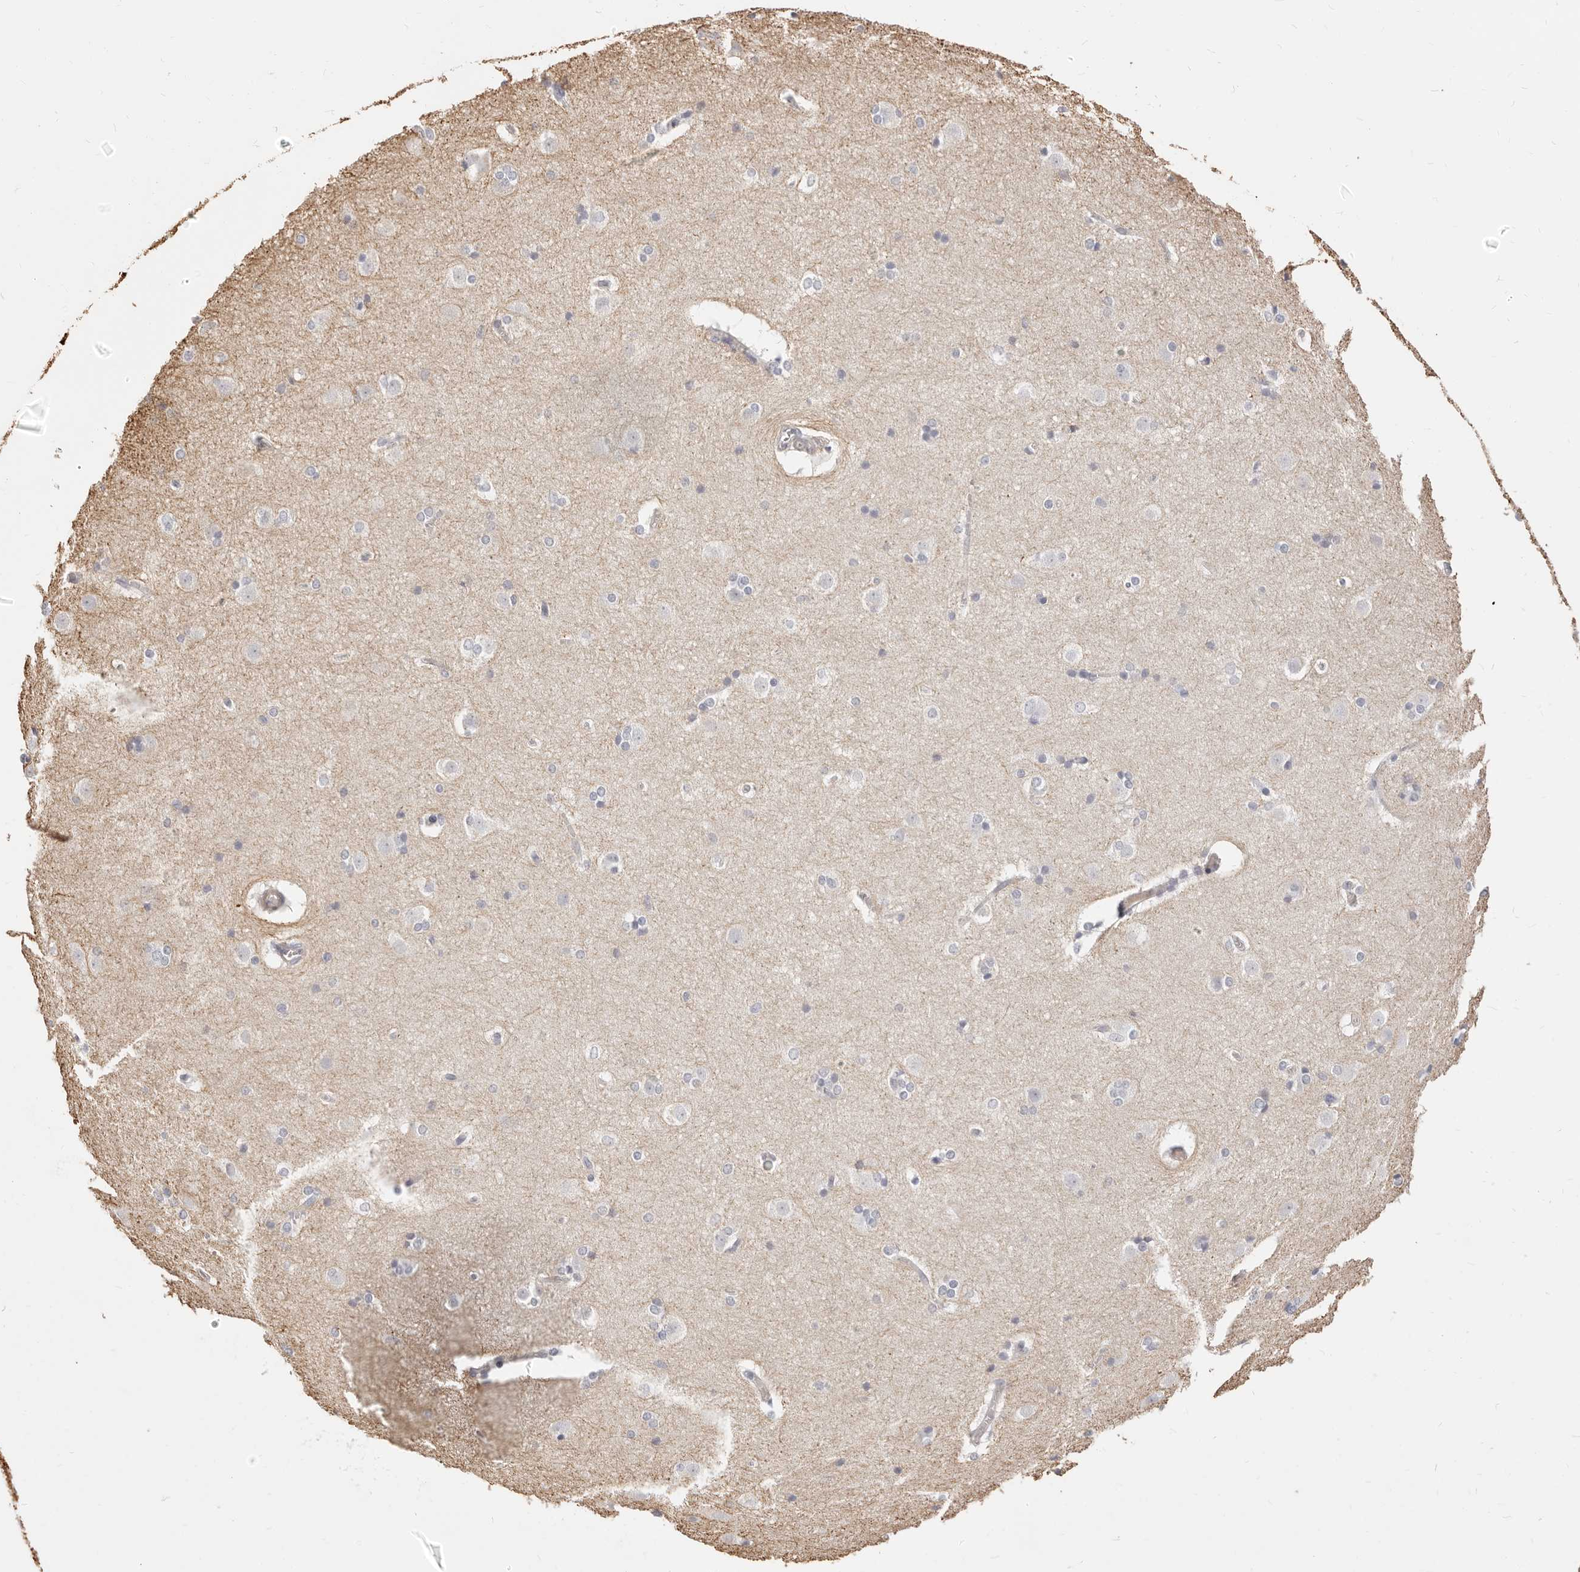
{"staining": {"intensity": "negative", "quantity": "none", "location": "none"}, "tissue": "caudate", "cell_type": "Glial cells", "image_type": "normal", "snomed": [{"axis": "morphology", "description": "Normal tissue, NOS"}, {"axis": "topography", "description": "Lateral ventricle wall"}], "caption": "Immunohistochemistry of normal caudate exhibits no expression in glial cells. (Brightfield microscopy of DAB (3,3'-diaminobenzidine) IHC at high magnification).", "gene": "DTNBP1", "patient": {"sex": "female", "age": 19}}